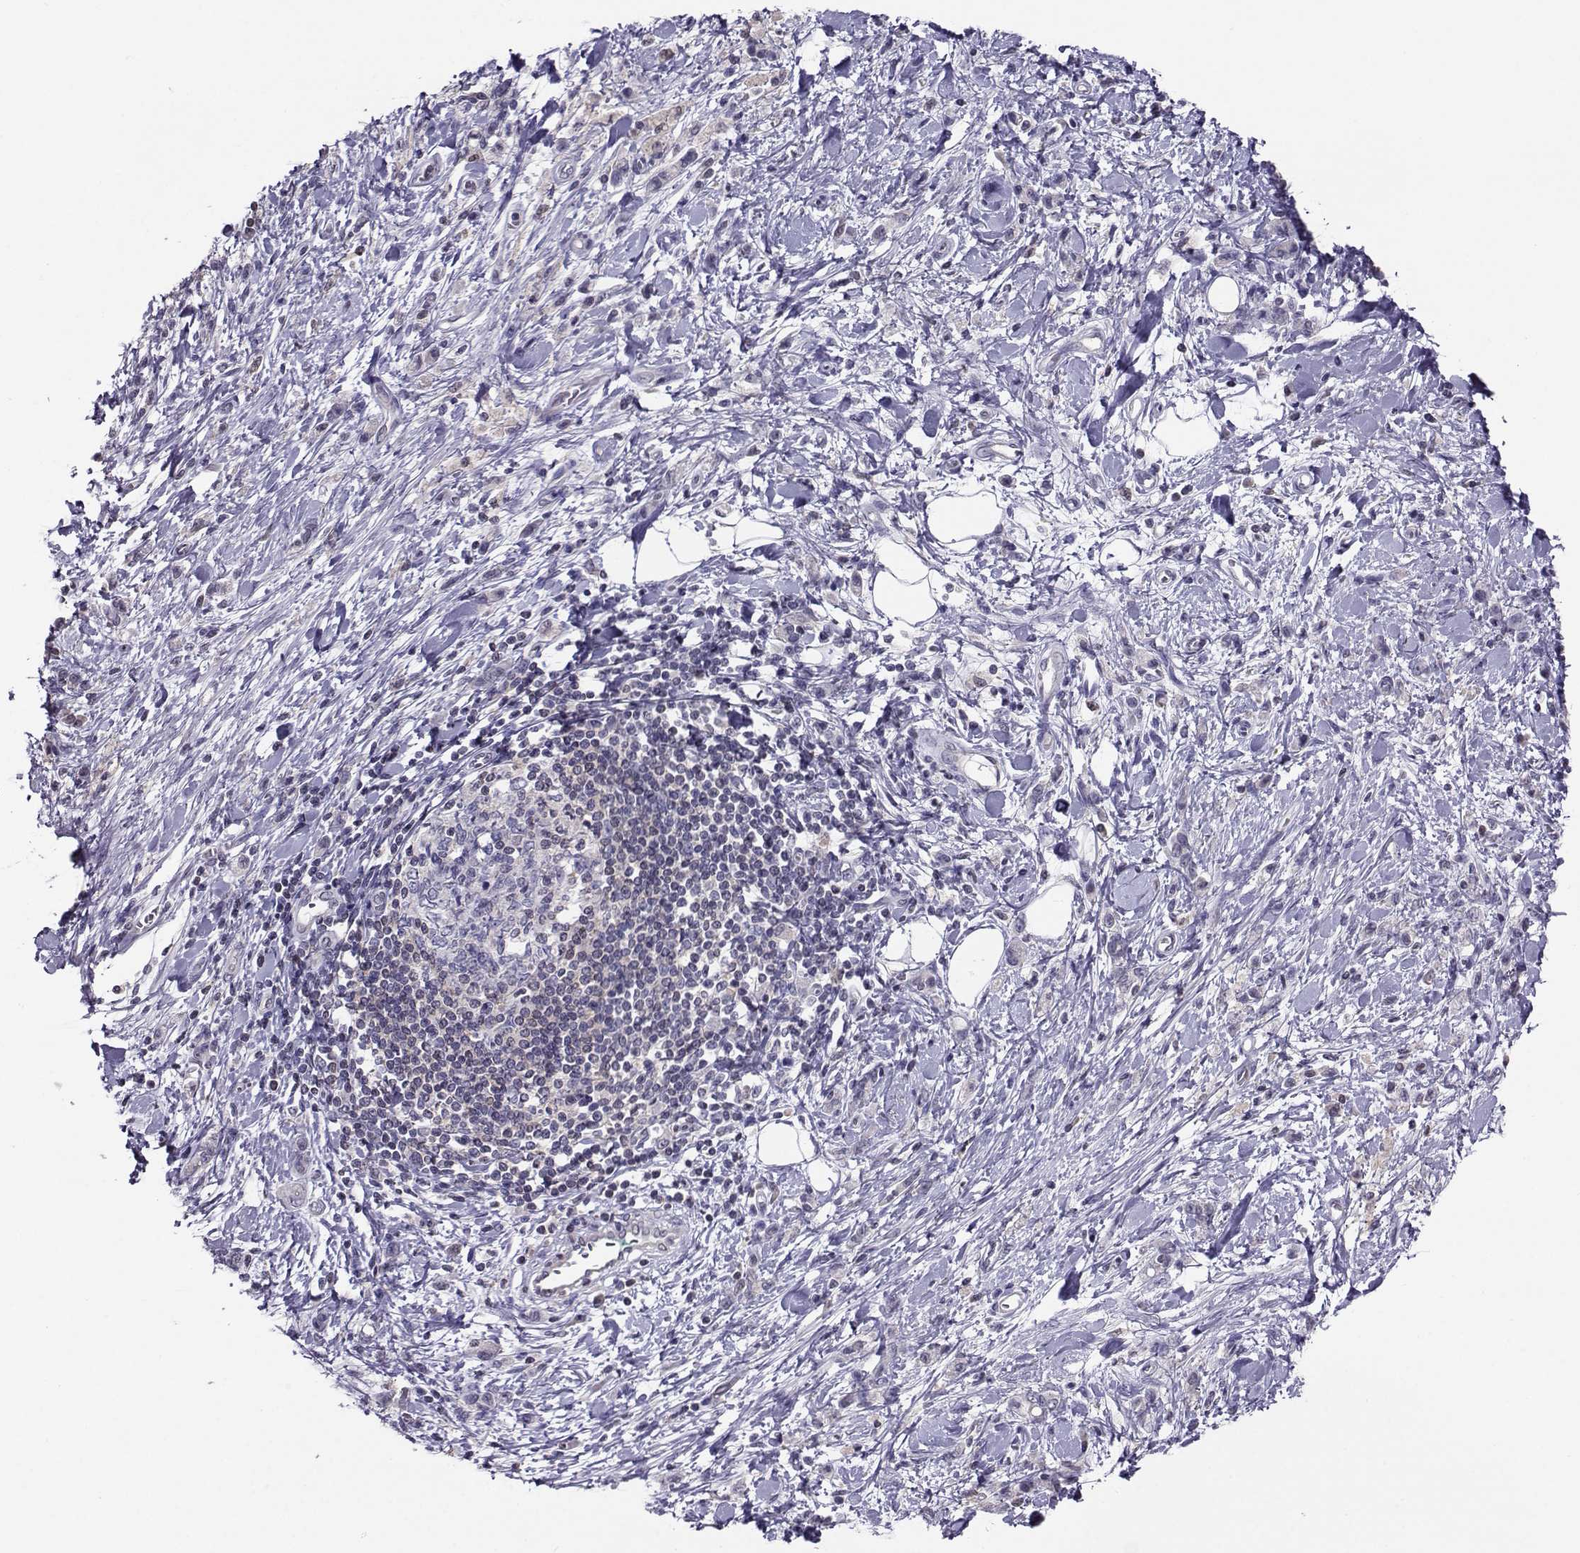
{"staining": {"intensity": "negative", "quantity": "none", "location": "none"}, "tissue": "stomach cancer", "cell_type": "Tumor cells", "image_type": "cancer", "snomed": [{"axis": "morphology", "description": "Adenocarcinoma, NOS"}, {"axis": "topography", "description": "Stomach"}], "caption": "Photomicrograph shows no significant protein positivity in tumor cells of stomach adenocarcinoma.", "gene": "PGK1", "patient": {"sex": "male", "age": 77}}